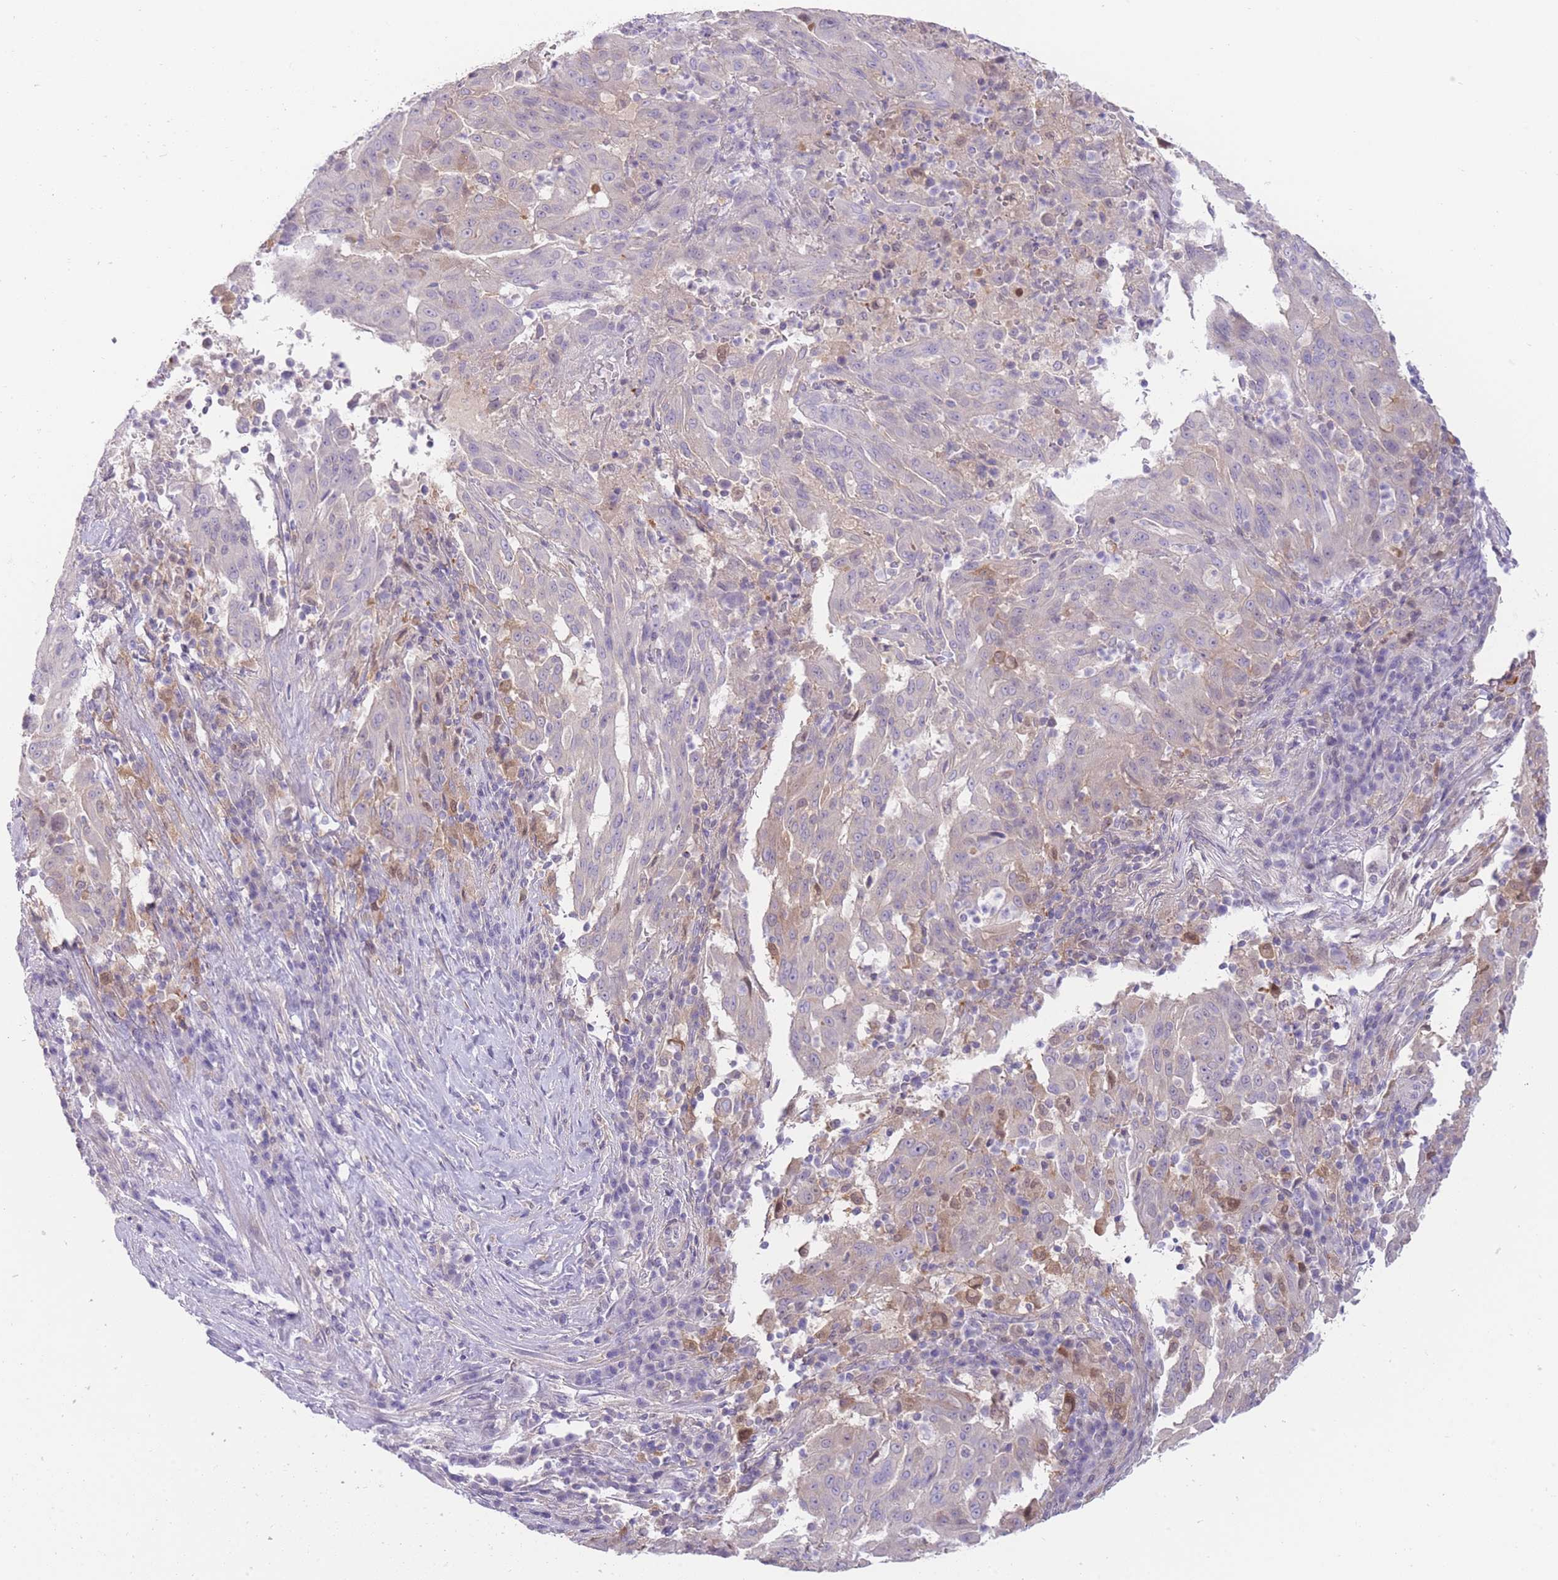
{"staining": {"intensity": "negative", "quantity": "none", "location": "none"}, "tissue": "pancreatic cancer", "cell_type": "Tumor cells", "image_type": "cancer", "snomed": [{"axis": "morphology", "description": "Adenocarcinoma, NOS"}, {"axis": "topography", "description": "Pancreas"}], "caption": "Human pancreatic adenocarcinoma stained for a protein using immunohistochemistry demonstrates no staining in tumor cells.", "gene": "OR11H12", "patient": {"sex": "male", "age": 63}}